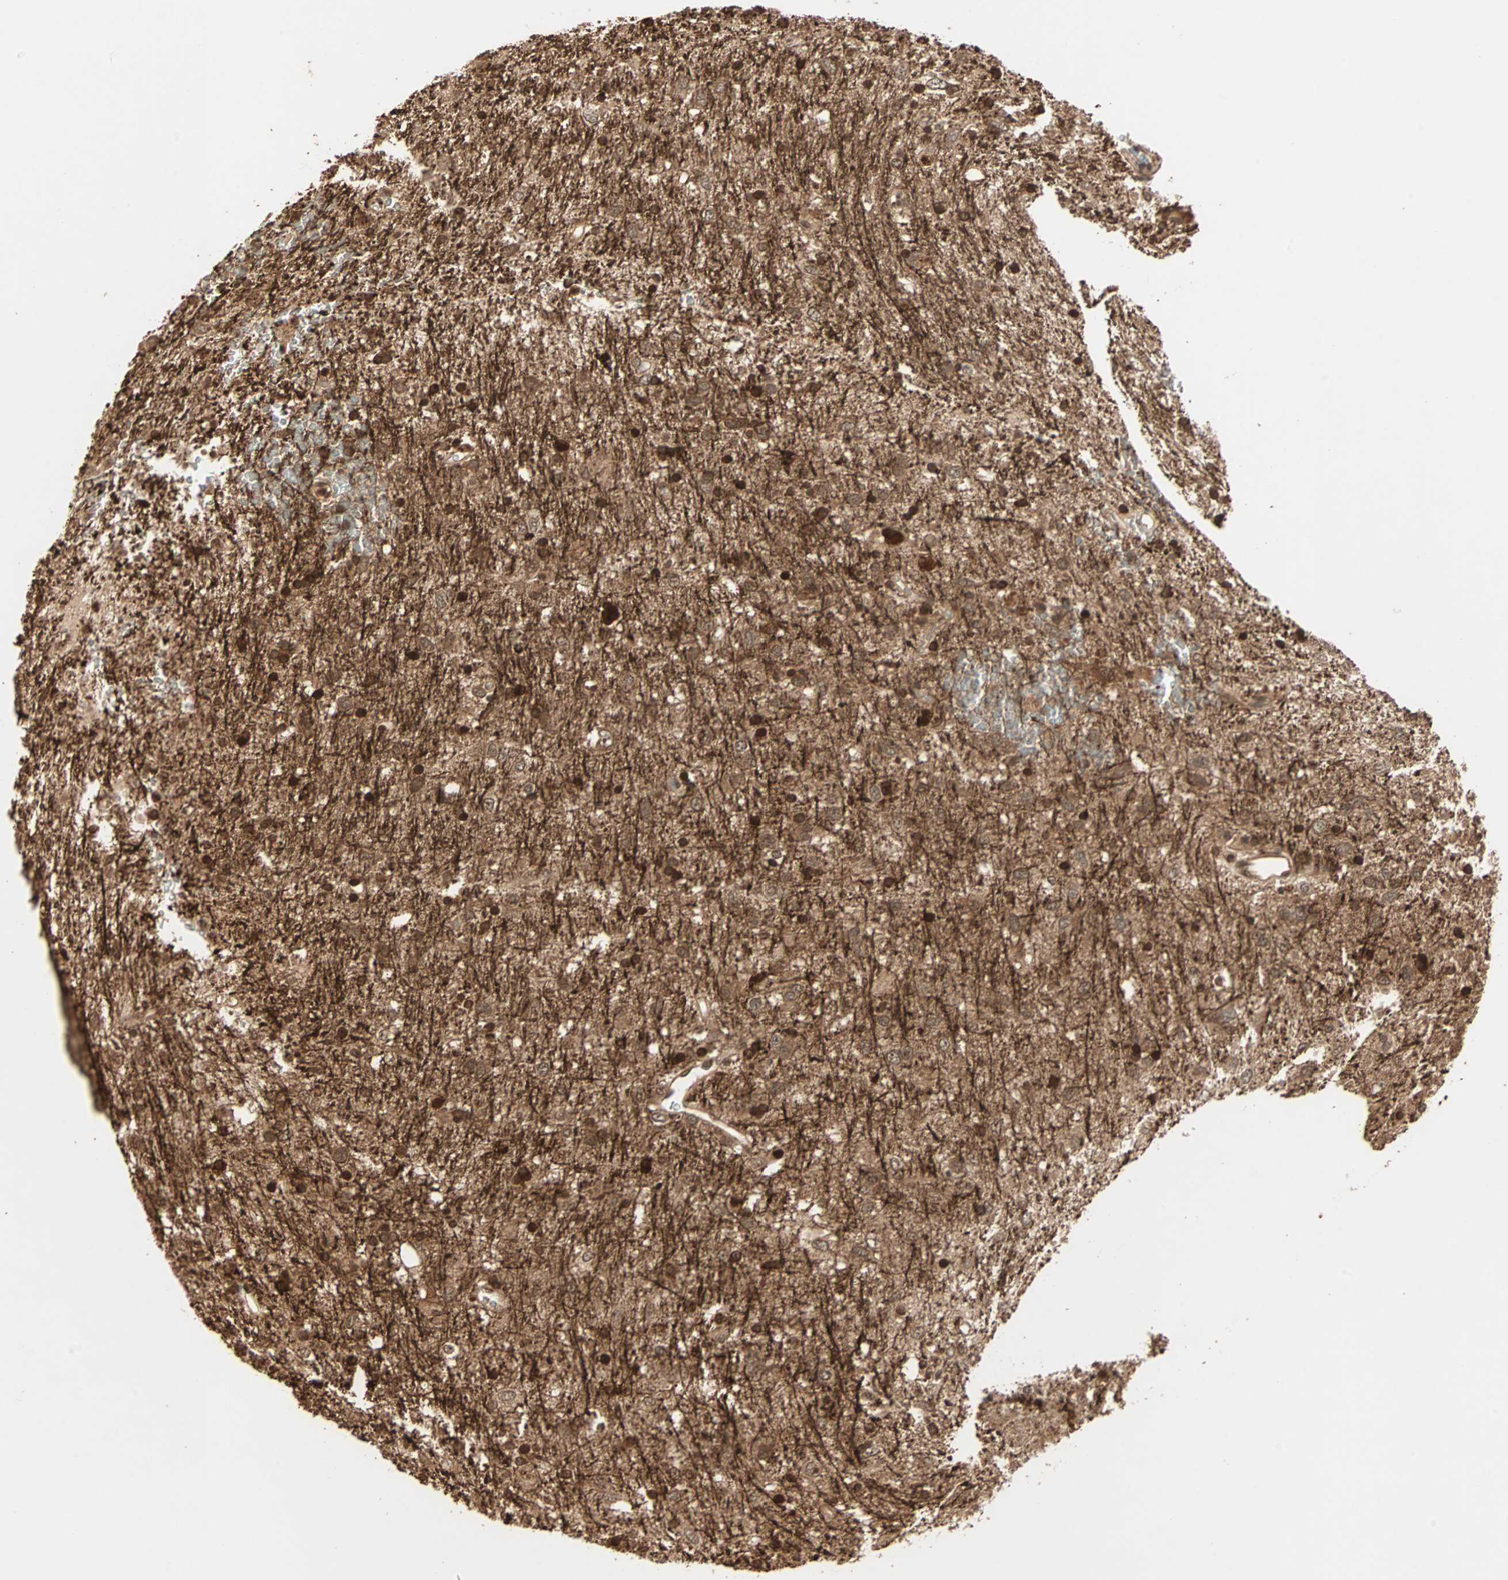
{"staining": {"intensity": "moderate", "quantity": ">75%", "location": "cytoplasmic/membranous"}, "tissue": "glioma", "cell_type": "Tumor cells", "image_type": "cancer", "snomed": [{"axis": "morphology", "description": "Glioma, malignant, Low grade"}, {"axis": "topography", "description": "Brain"}], "caption": "Glioma stained for a protein (brown) demonstrates moderate cytoplasmic/membranous positive positivity in about >75% of tumor cells.", "gene": "RFFL", "patient": {"sex": "male", "age": 77}}